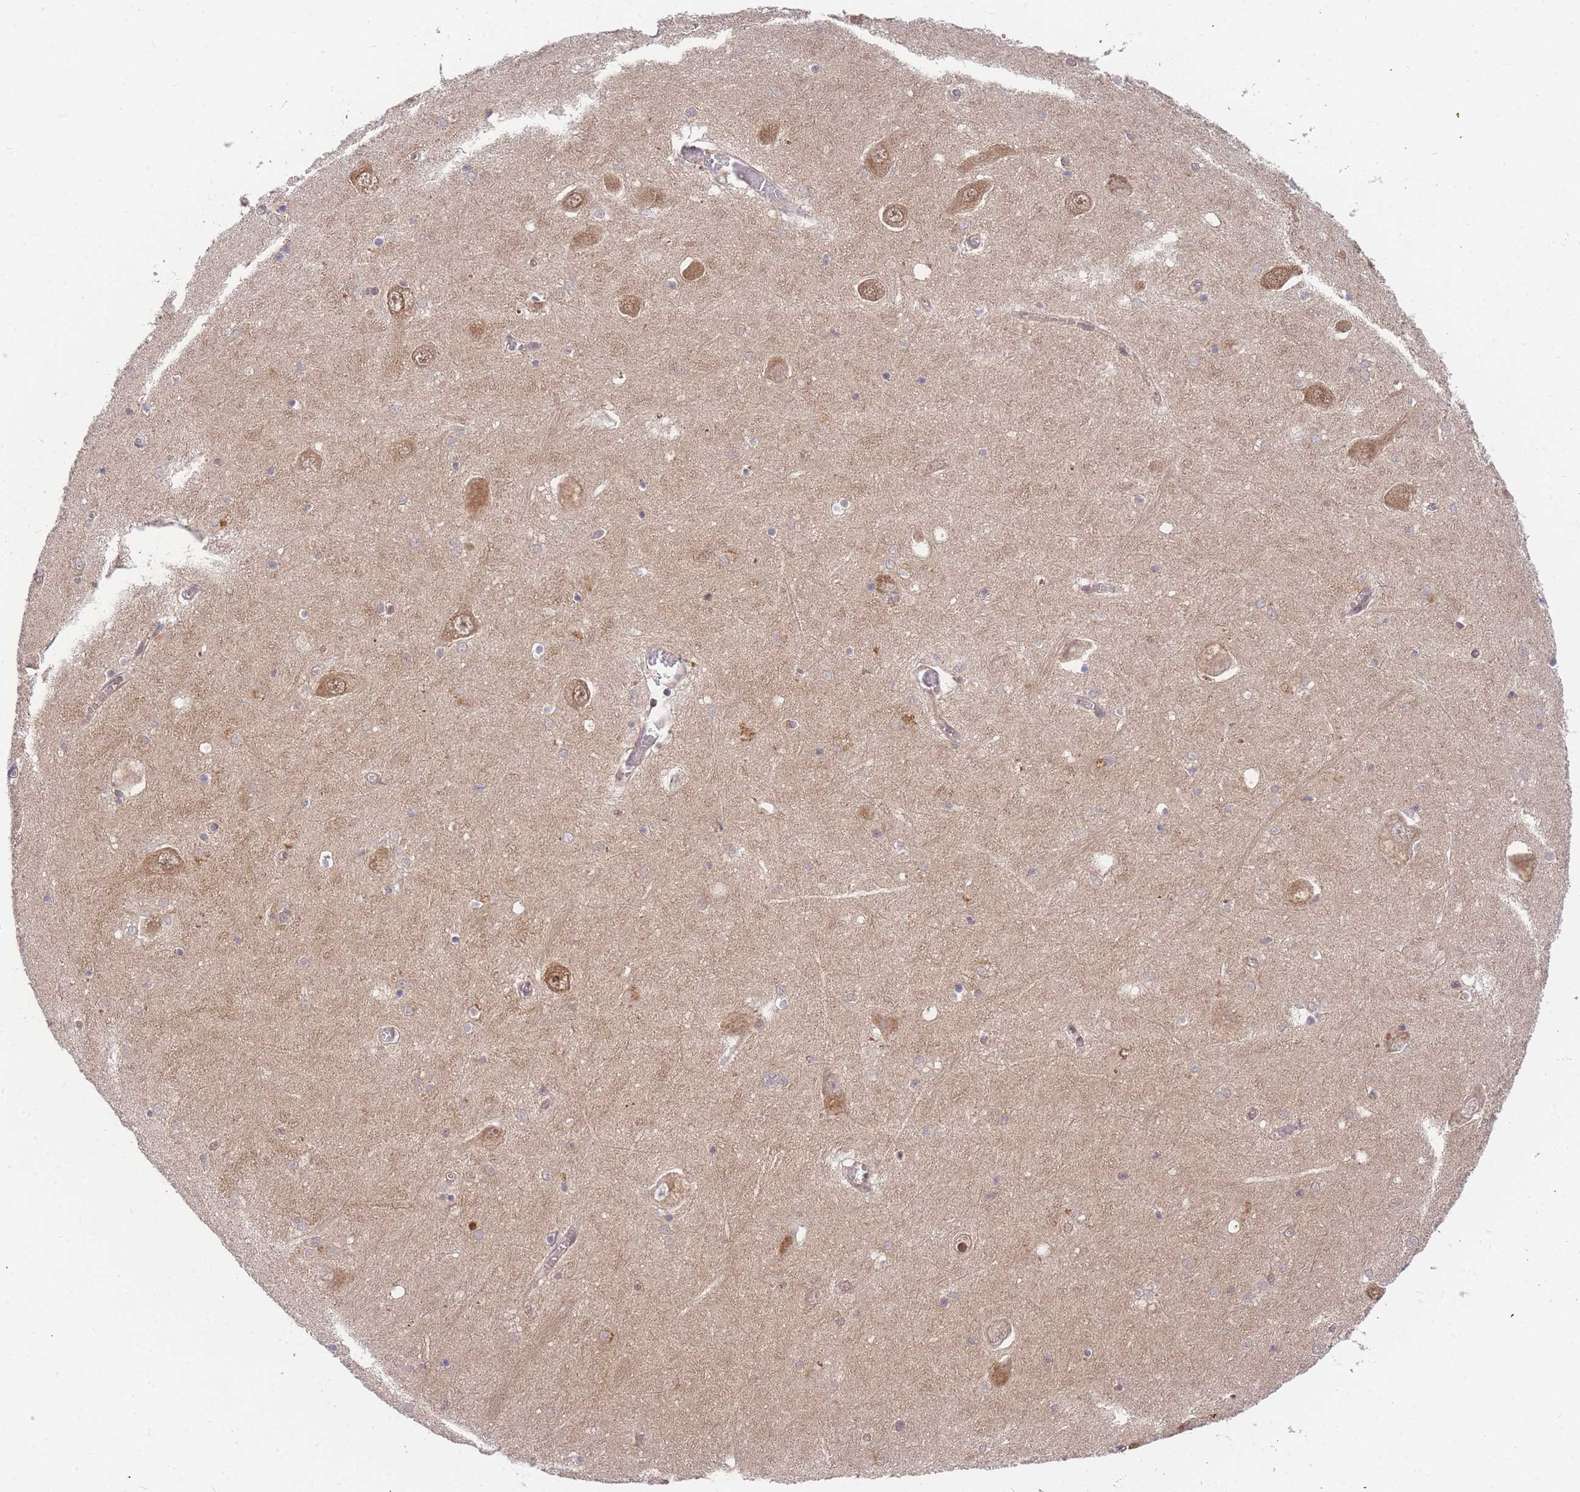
{"staining": {"intensity": "weak", "quantity": "<25%", "location": "cytoplasmic/membranous"}, "tissue": "hippocampus", "cell_type": "Glial cells", "image_type": "normal", "snomed": [{"axis": "morphology", "description": "Normal tissue, NOS"}, {"axis": "topography", "description": "Hippocampus"}], "caption": "IHC histopathology image of unremarkable hippocampus: hippocampus stained with DAB (3,3'-diaminobenzidine) displays no significant protein positivity in glial cells. Brightfield microscopy of immunohistochemistry (IHC) stained with DAB (3,3'-diaminobenzidine) (brown) and hematoxylin (blue), captured at high magnification.", "gene": "KIAA1191", "patient": {"sex": "male", "age": 70}}